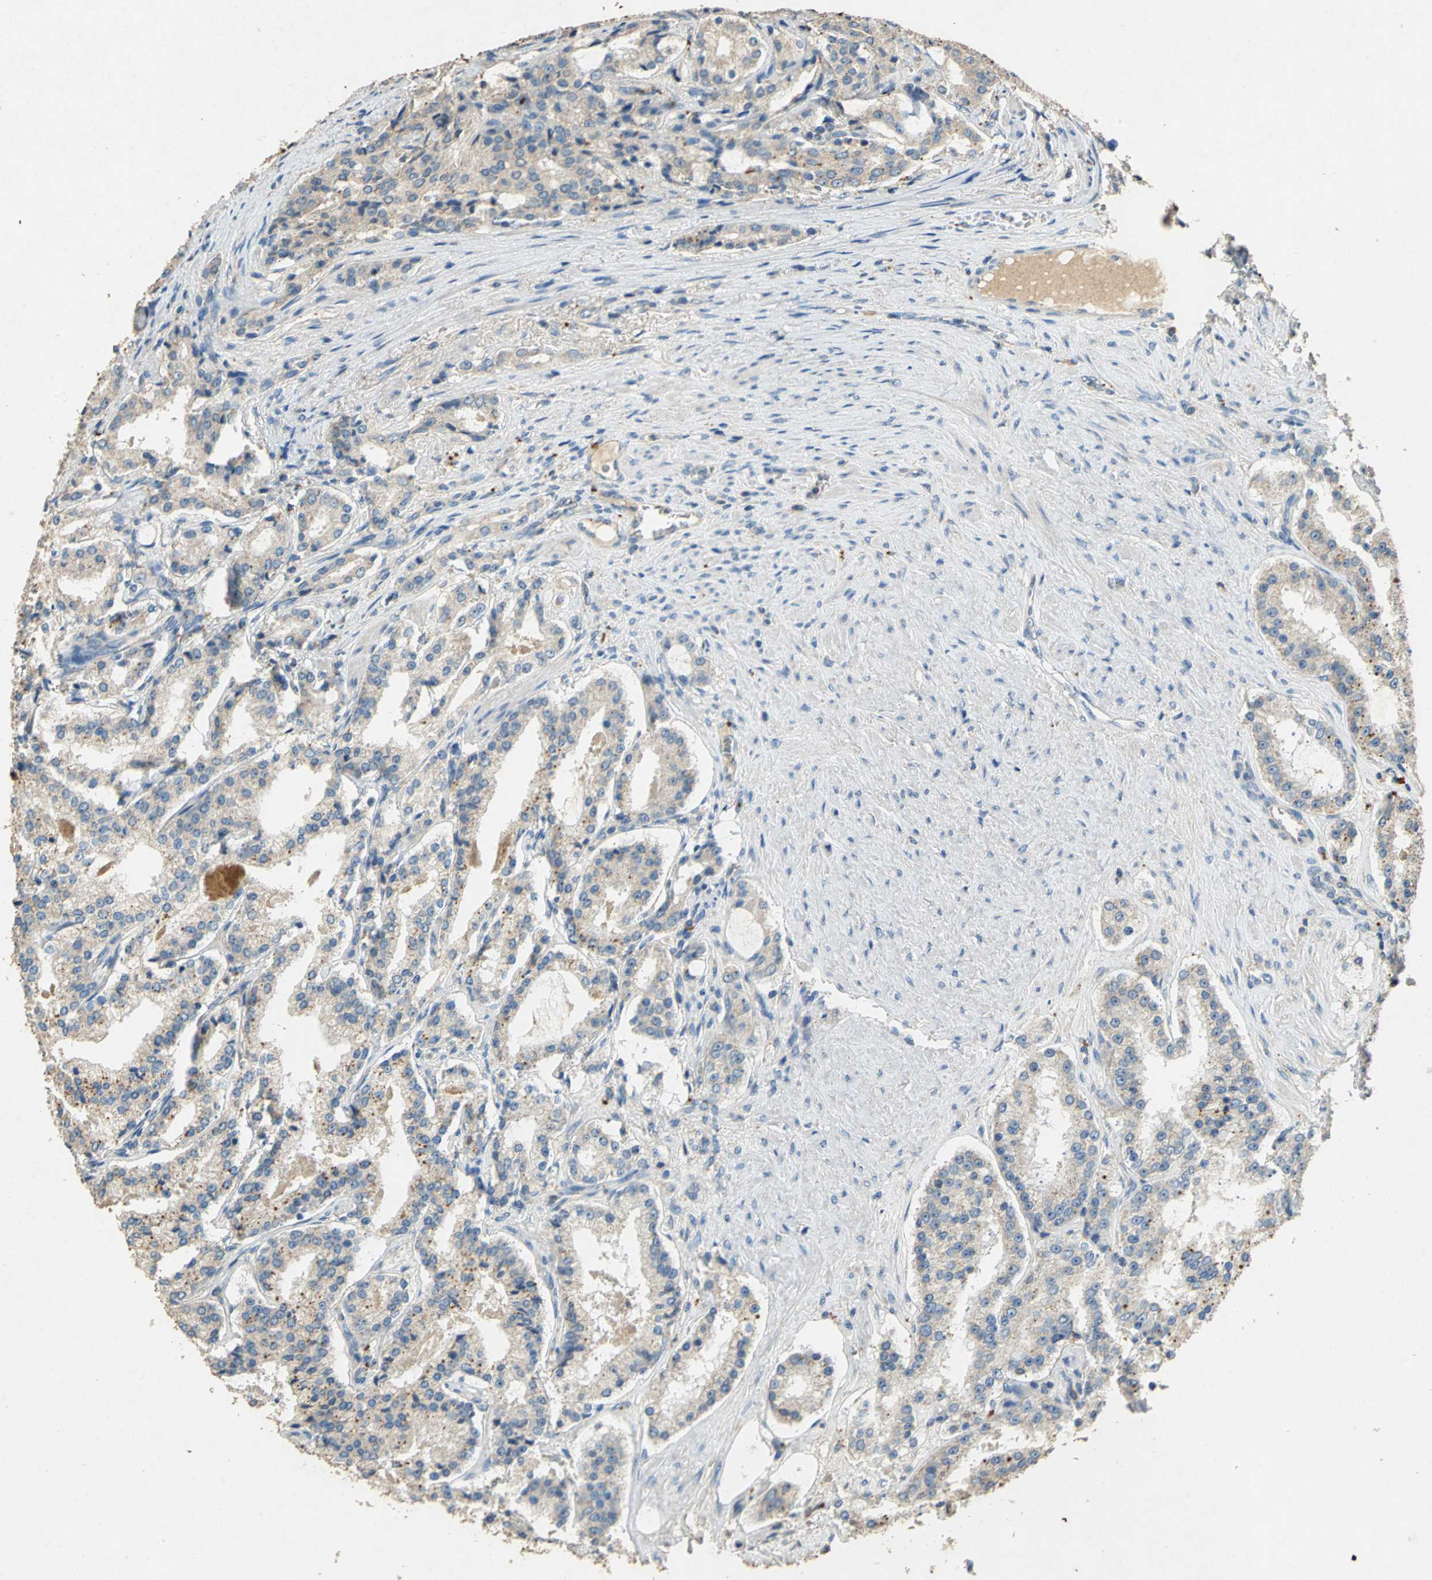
{"staining": {"intensity": "weak", "quantity": ">75%", "location": "cytoplasmic/membranous"}, "tissue": "prostate cancer", "cell_type": "Tumor cells", "image_type": "cancer", "snomed": [{"axis": "morphology", "description": "Adenocarcinoma, Medium grade"}, {"axis": "topography", "description": "Prostate"}], "caption": "Weak cytoplasmic/membranous protein expression is present in about >75% of tumor cells in prostate cancer (adenocarcinoma (medium-grade)). (DAB = brown stain, brightfield microscopy at high magnification).", "gene": "ADAMTS5", "patient": {"sex": "male", "age": 72}}